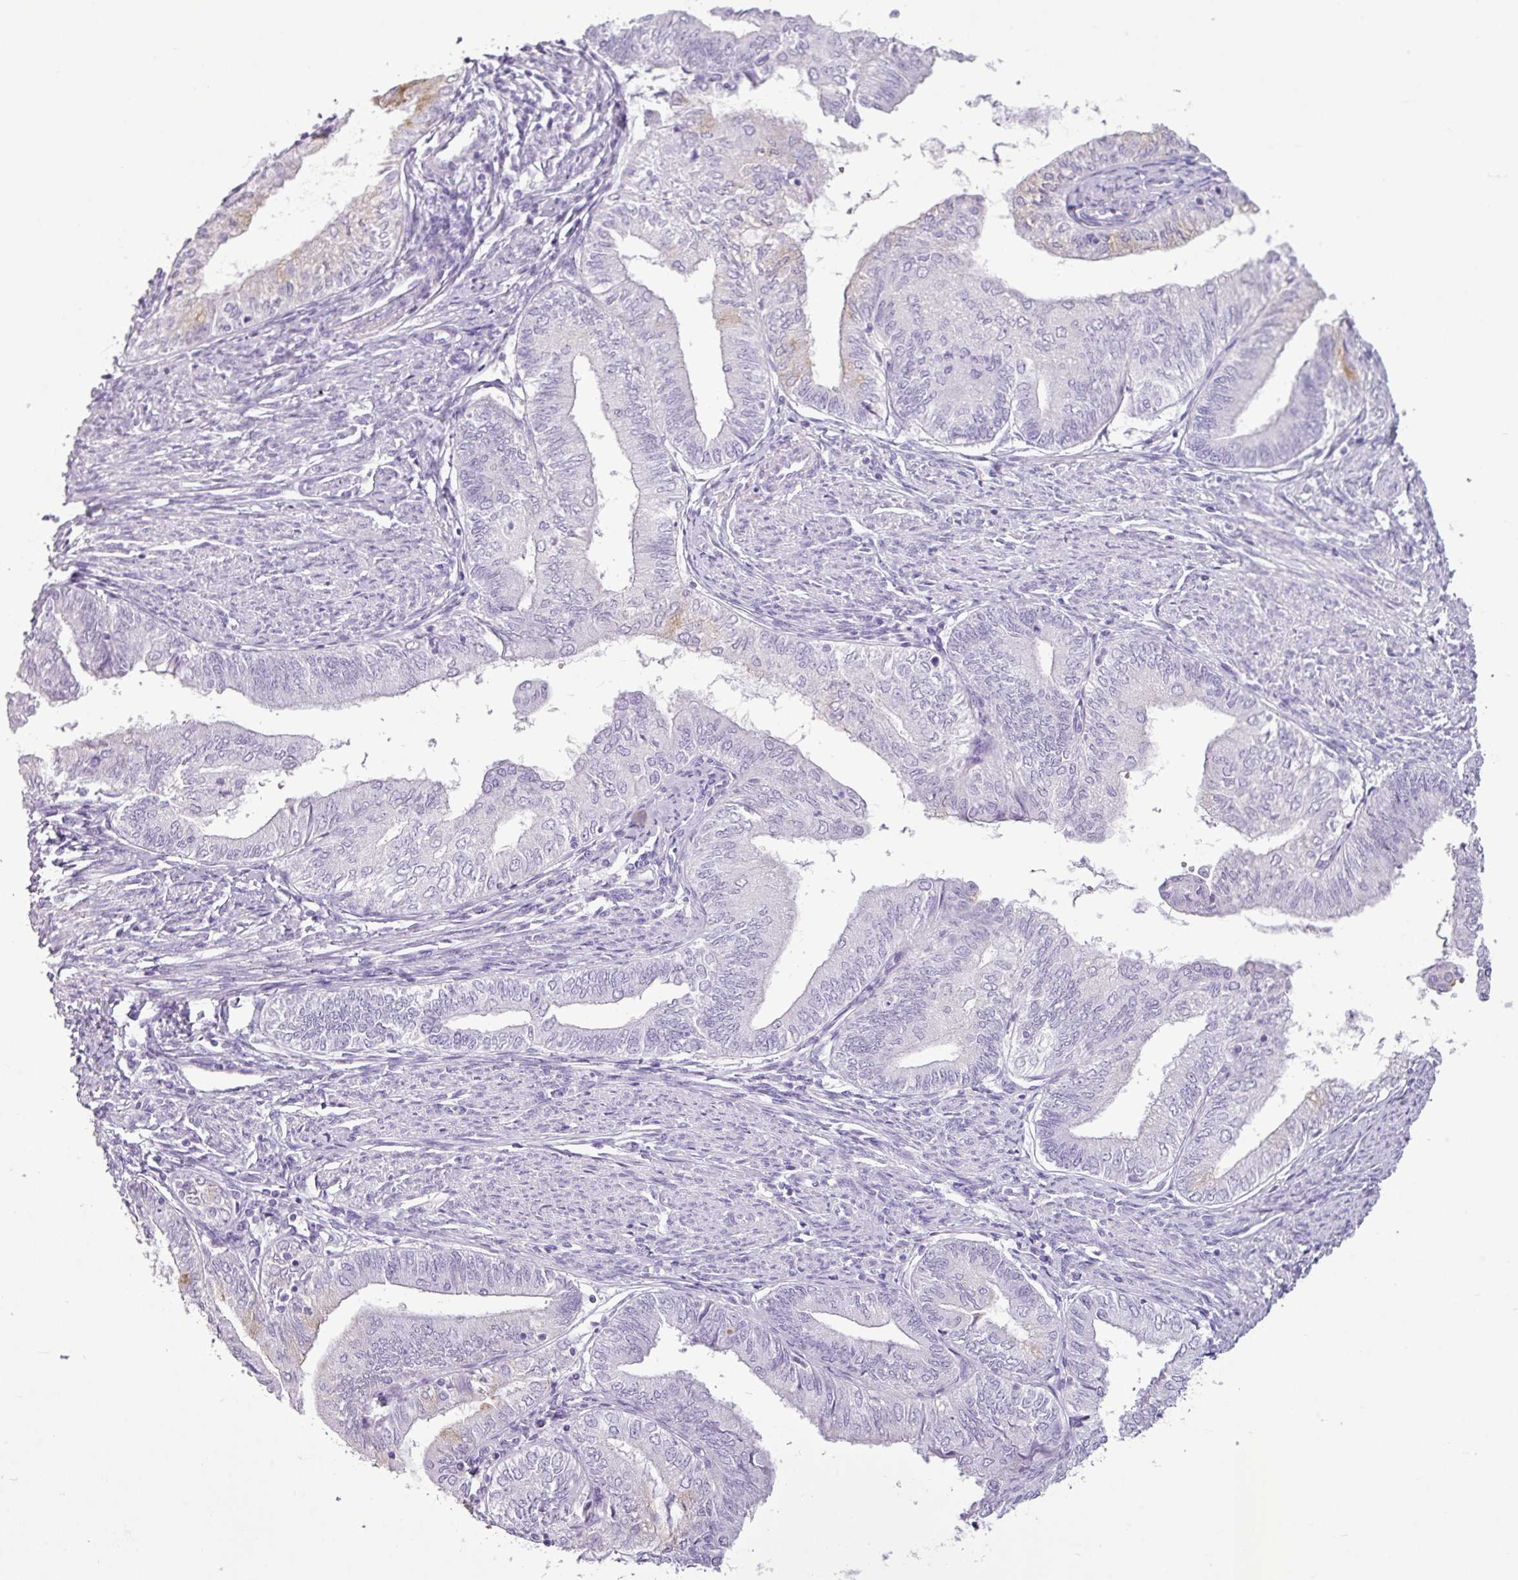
{"staining": {"intensity": "moderate", "quantity": "<25%", "location": "cytoplasmic/membranous"}, "tissue": "endometrial cancer", "cell_type": "Tumor cells", "image_type": "cancer", "snomed": [{"axis": "morphology", "description": "Adenocarcinoma, NOS"}, {"axis": "topography", "description": "Endometrium"}], "caption": "Immunohistochemistry (IHC) photomicrograph of neoplastic tissue: human adenocarcinoma (endometrial) stained using immunohistochemistry reveals low levels of moderate protein expression localized specifically in the cytoplasmic/membranous of tumor cells, appearing as a cytoplasmic/membranous brown color.", "gene": "AMY1B", "patient": {"sex": "female", "age": 66}}